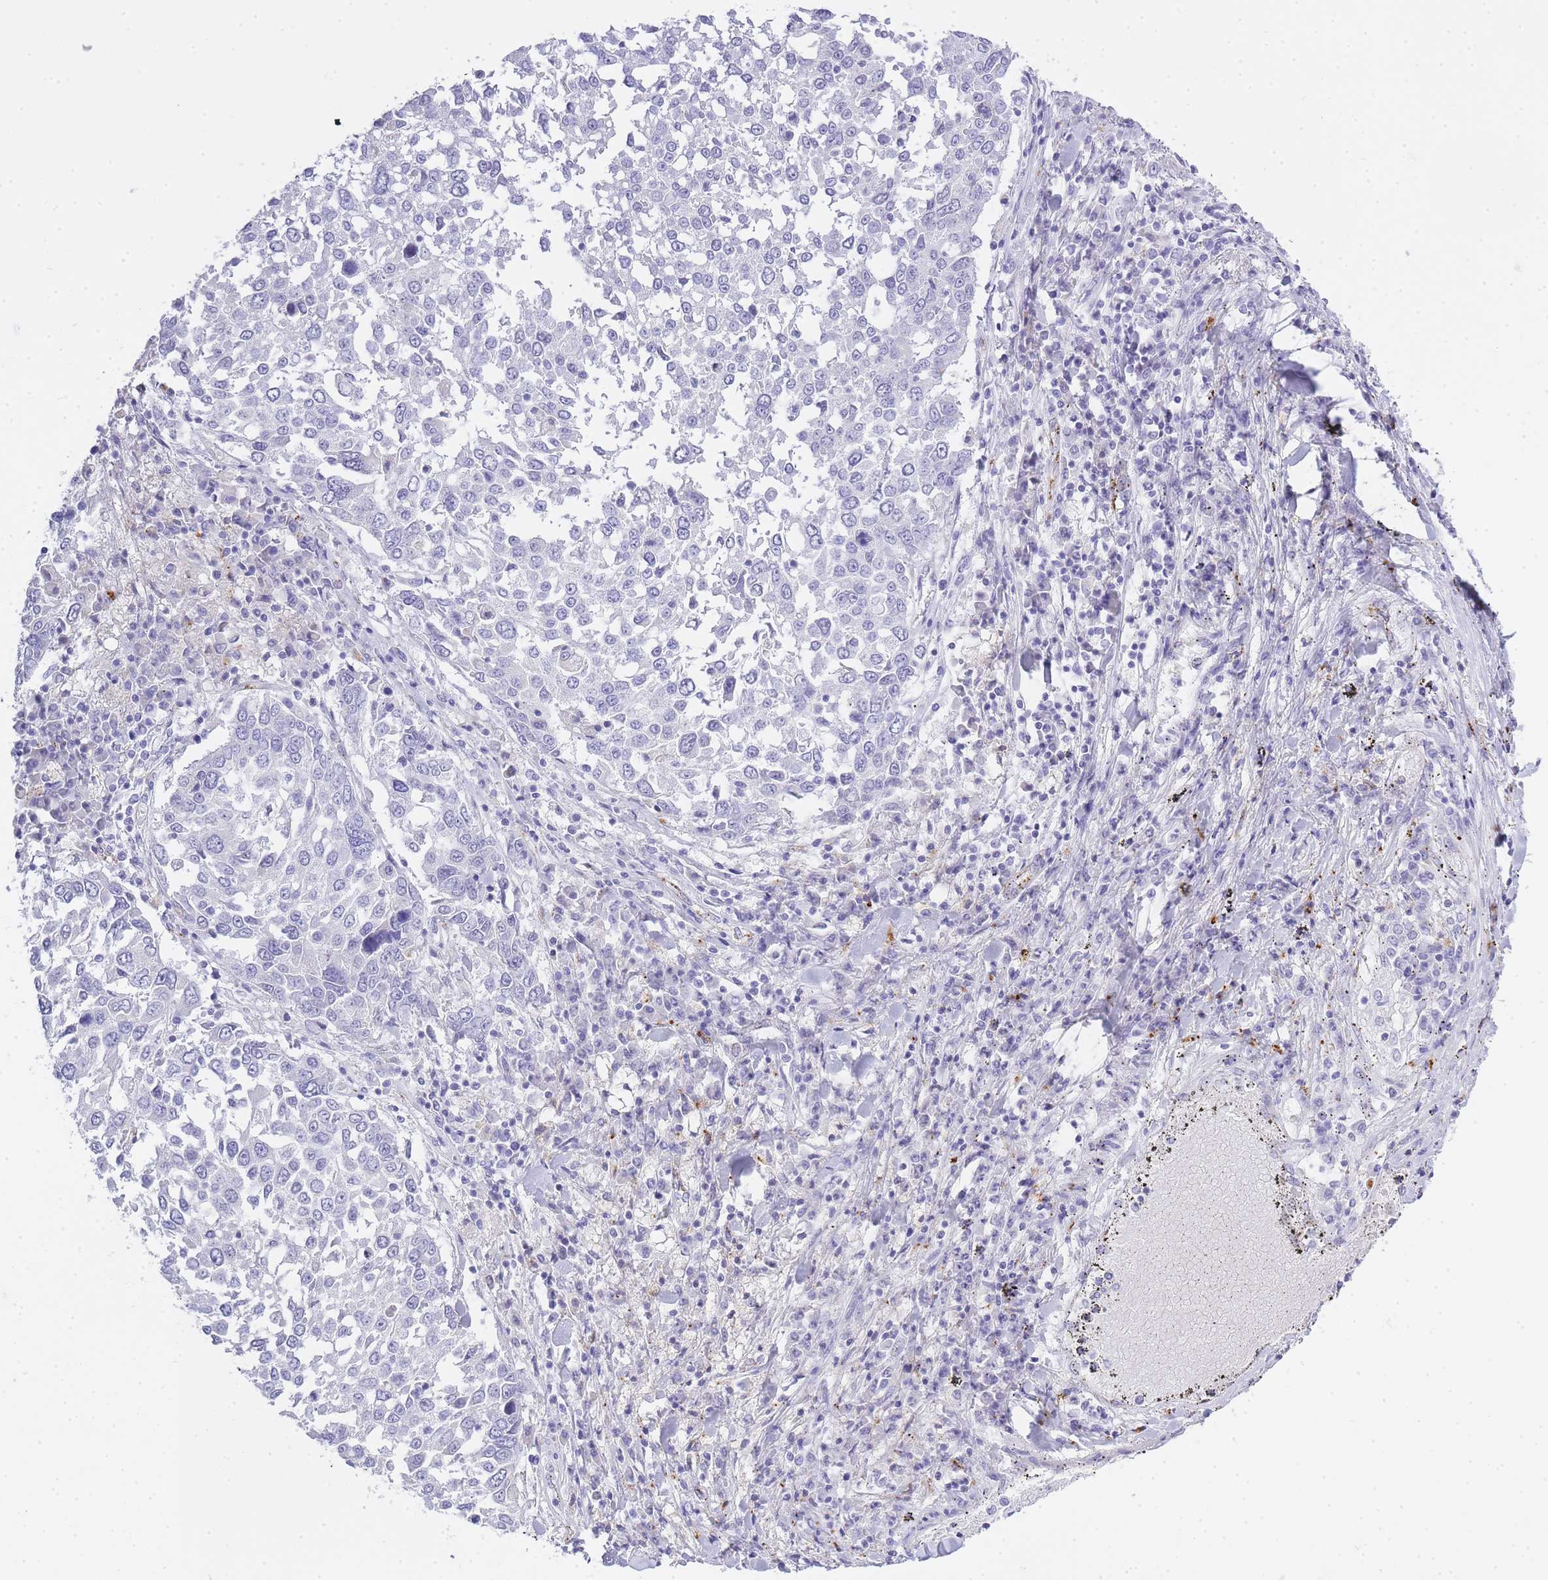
{"staining": {"intensity": "negative", "quantity": "none", "location": "none"}, "tissue": "lung cancer", "cell_type": "Tumor cells", "image_type": "cancer", "snomed": [{"axis": "morphology", "description": "Squamous cell carcinoma, NOS"}, {"axis": "topography", "description": "Lung"}], "caption": "This is a micrograph of immunohistochemistry (IHC) staining of lung cancer, which shows no positivity in tumor cells.", "gene": "RHO", "patient": {"sex": "male", "age": 65}}